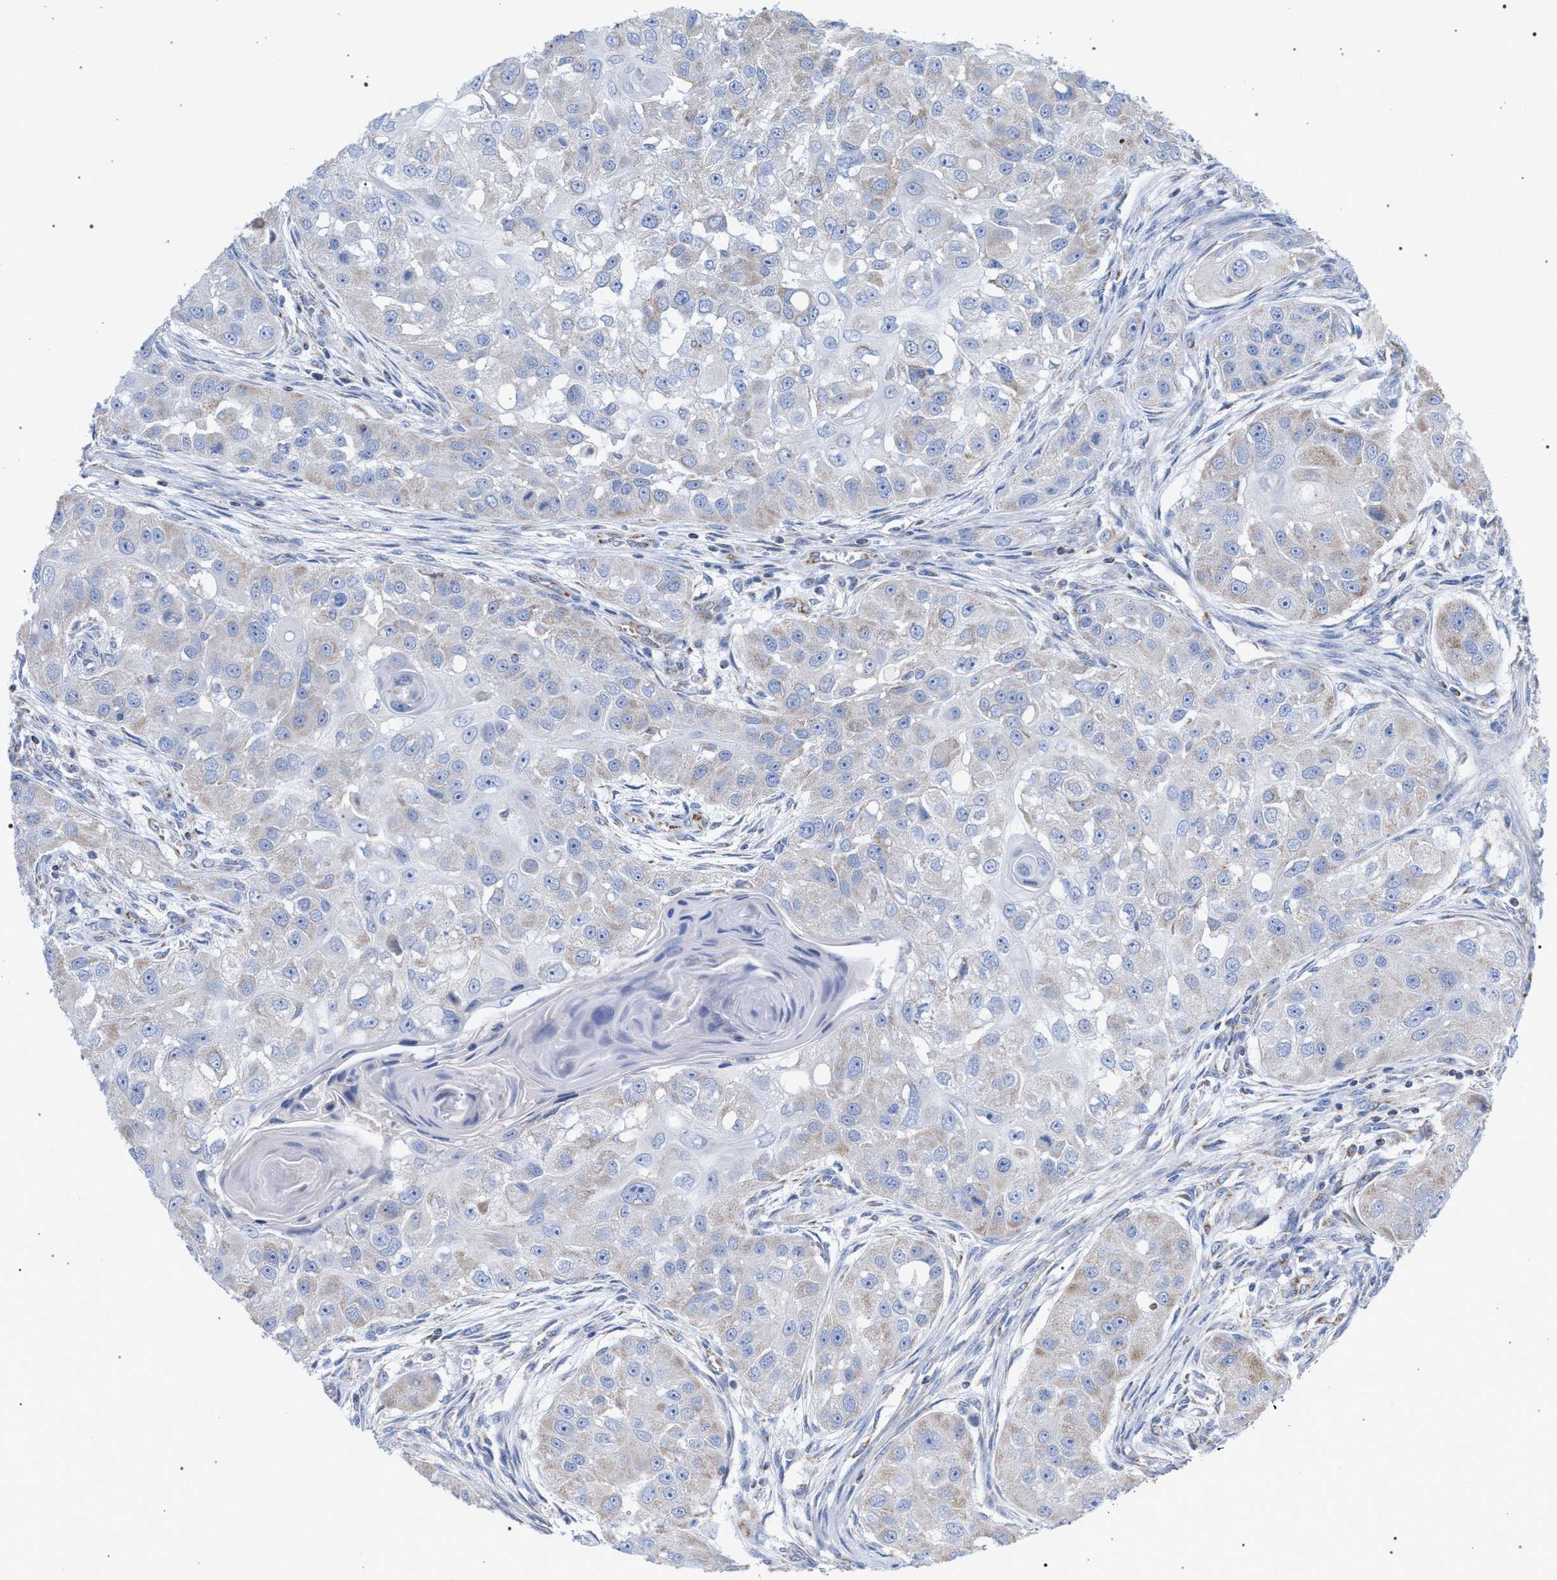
{"staining": {"intensity": "weak", "quantity": "<25%", "location": "cytoplasmic/membranous"}, "tissue": "head and neck cancer", "cell_type": "Tumor cells", "image_type": "cancer", "snomed": [{"axis": "morphology", "description": "Normal tissue, NOS"}, {"axis": "morphology", "description": "Squamous cell carcinoma, NOS"}, {"axis": "topography", "description": "Skeletal muscle"}, {"axis": "topography", "description": "Head-Neck"}], "caption": "Squamous cell carcinoma (head and neck) was stained to show a protein in brown. There is no significant staining in tumor cells.", "gene": "ECI2", "patient": {"sex": "male", "age": 51}}